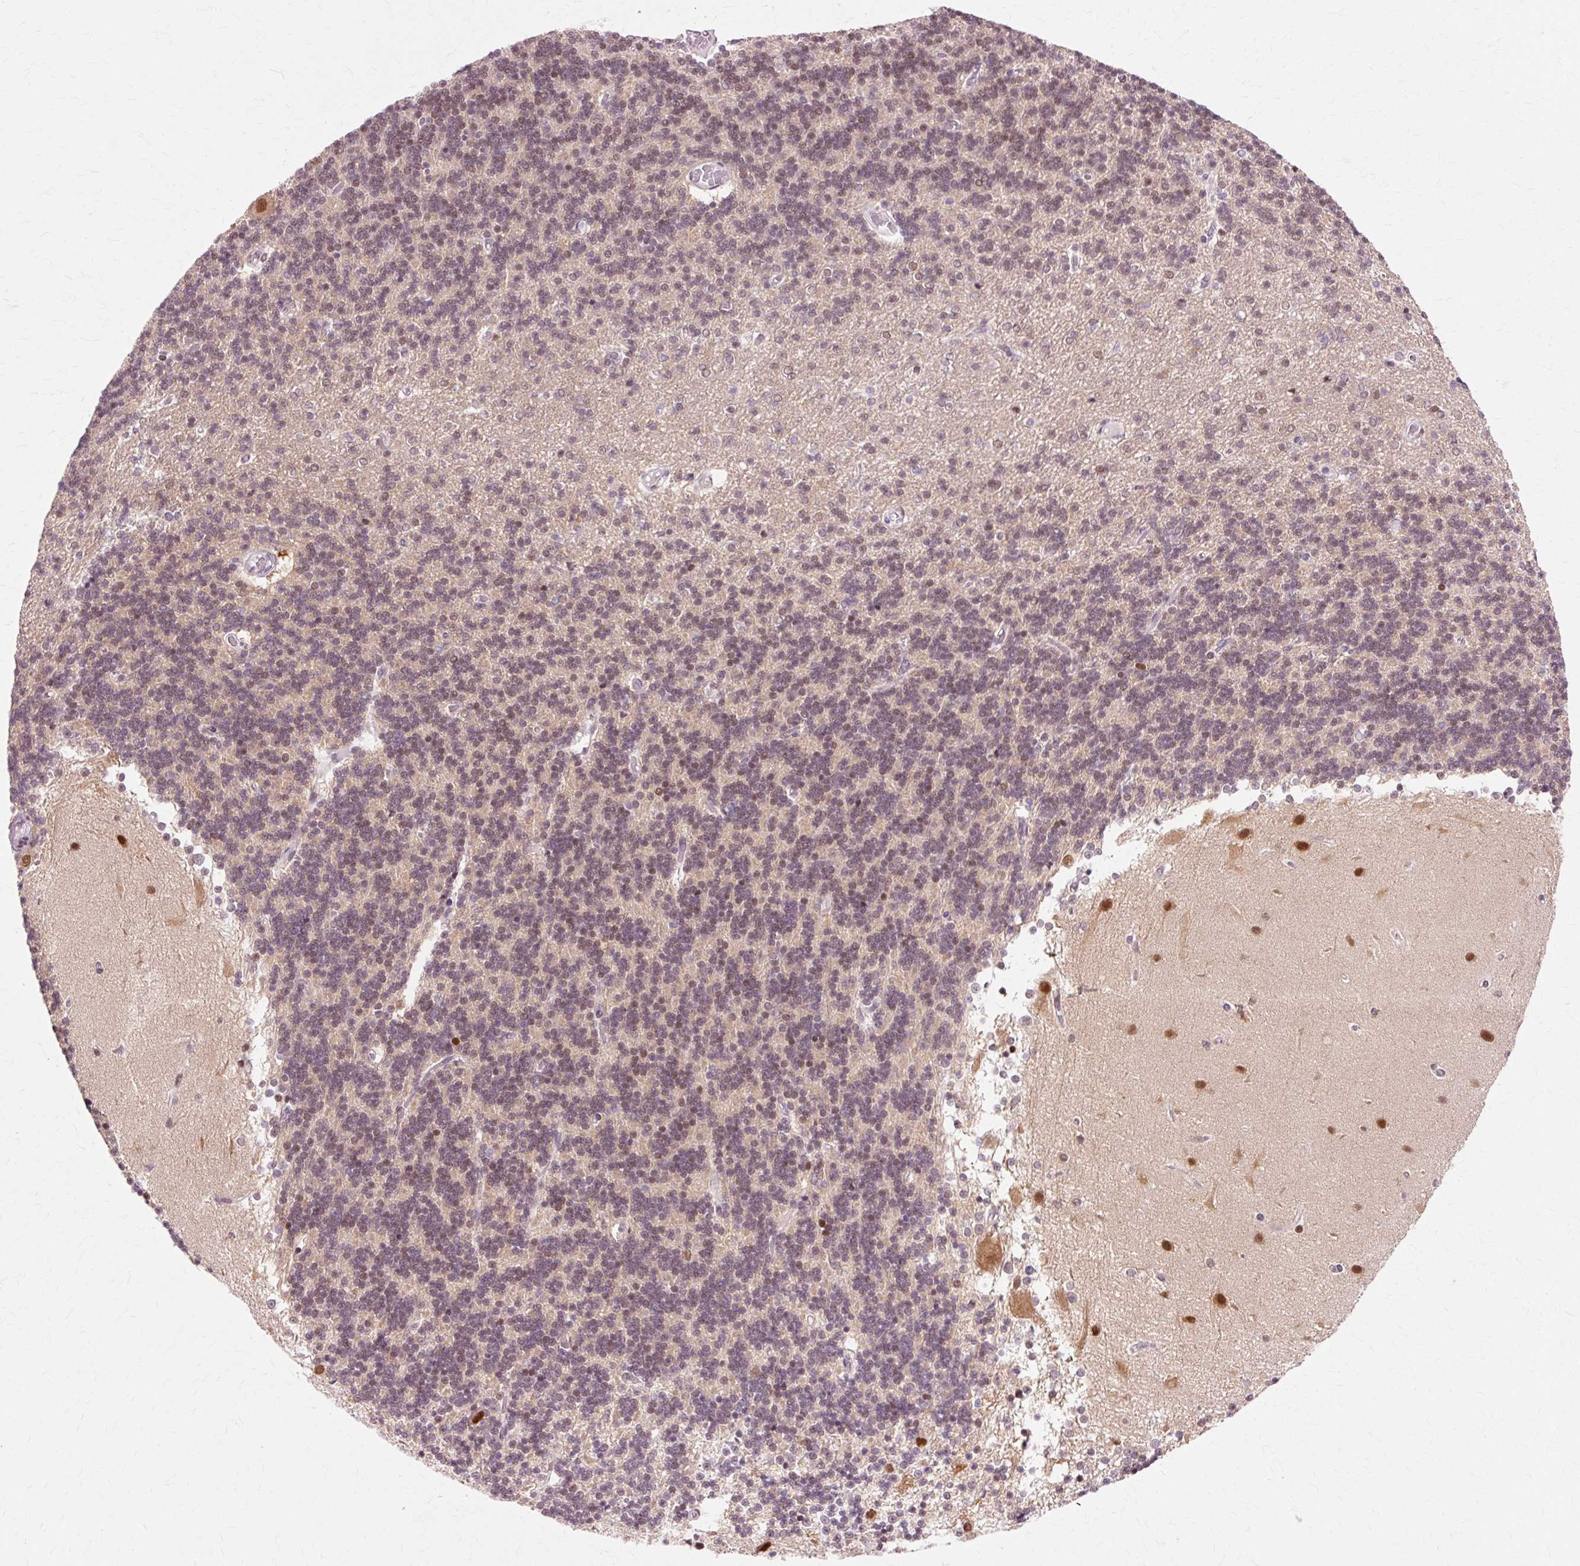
{"staining": {"intensity": "weak", "quantity": "25%-75%", "location": "cytoplasmic/membranous,nuclear"}, "tissue": "cerebellum", "cell_type": "Cells in granular layer", "image_type": "normal", "snomed": [{"axis": "morphology", "description": "Normal tissue, NOS"}, {"axis": "topography", "description": "Cerebellum"}], "caption": "The histopathology image reveals staining of benign cerebellum, revealing weak cytoplasmic/membranous,nuclear protein expression (brown color) within cells in granular layer.", "gene": "MACROD2", "patient": {"sex": "female", "age": 54}}